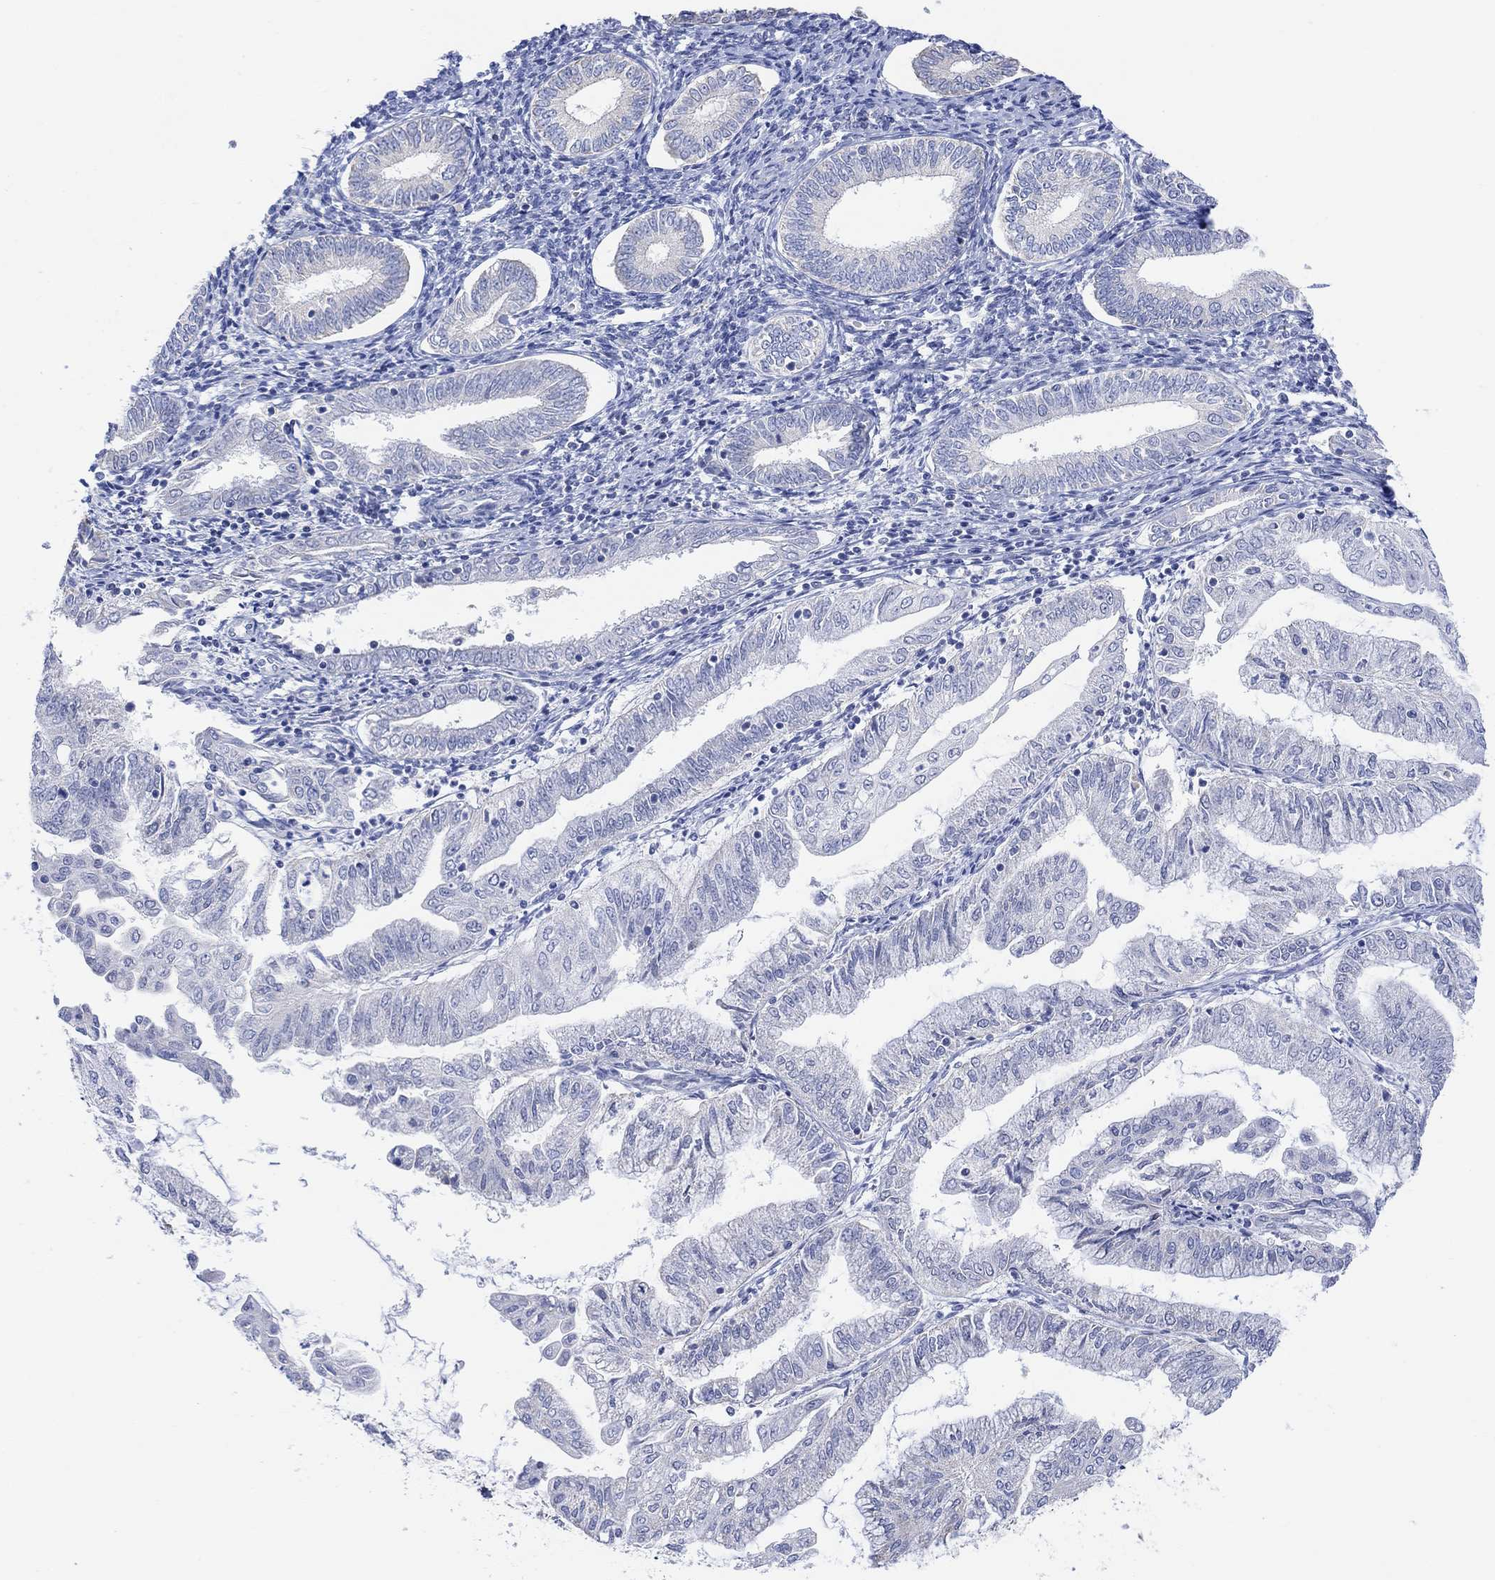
{"staining": {"intensity": "negative", "quantity": "none", "location": "none"}, "tissue": "endometrial cancer", "cell_type": "Tumor cells", "image_type": "cancer", "snomed": [{"axis": "morphology", "description": "Adenocarcinoma, NOS"}, {"axis": "topography", "description": "Endometrium"}], "caption": "An immunohistochemistry (IHC) micrograph of endometrial cancer (adenocarcinoma) is shown. There is no staining in tumor cells of endometrial cancer (adenocarcinoma). (DAB immunohistochemistry, high magnification).", "gene": "SYT12", "patient": {"sex": "female", "age": 56}}